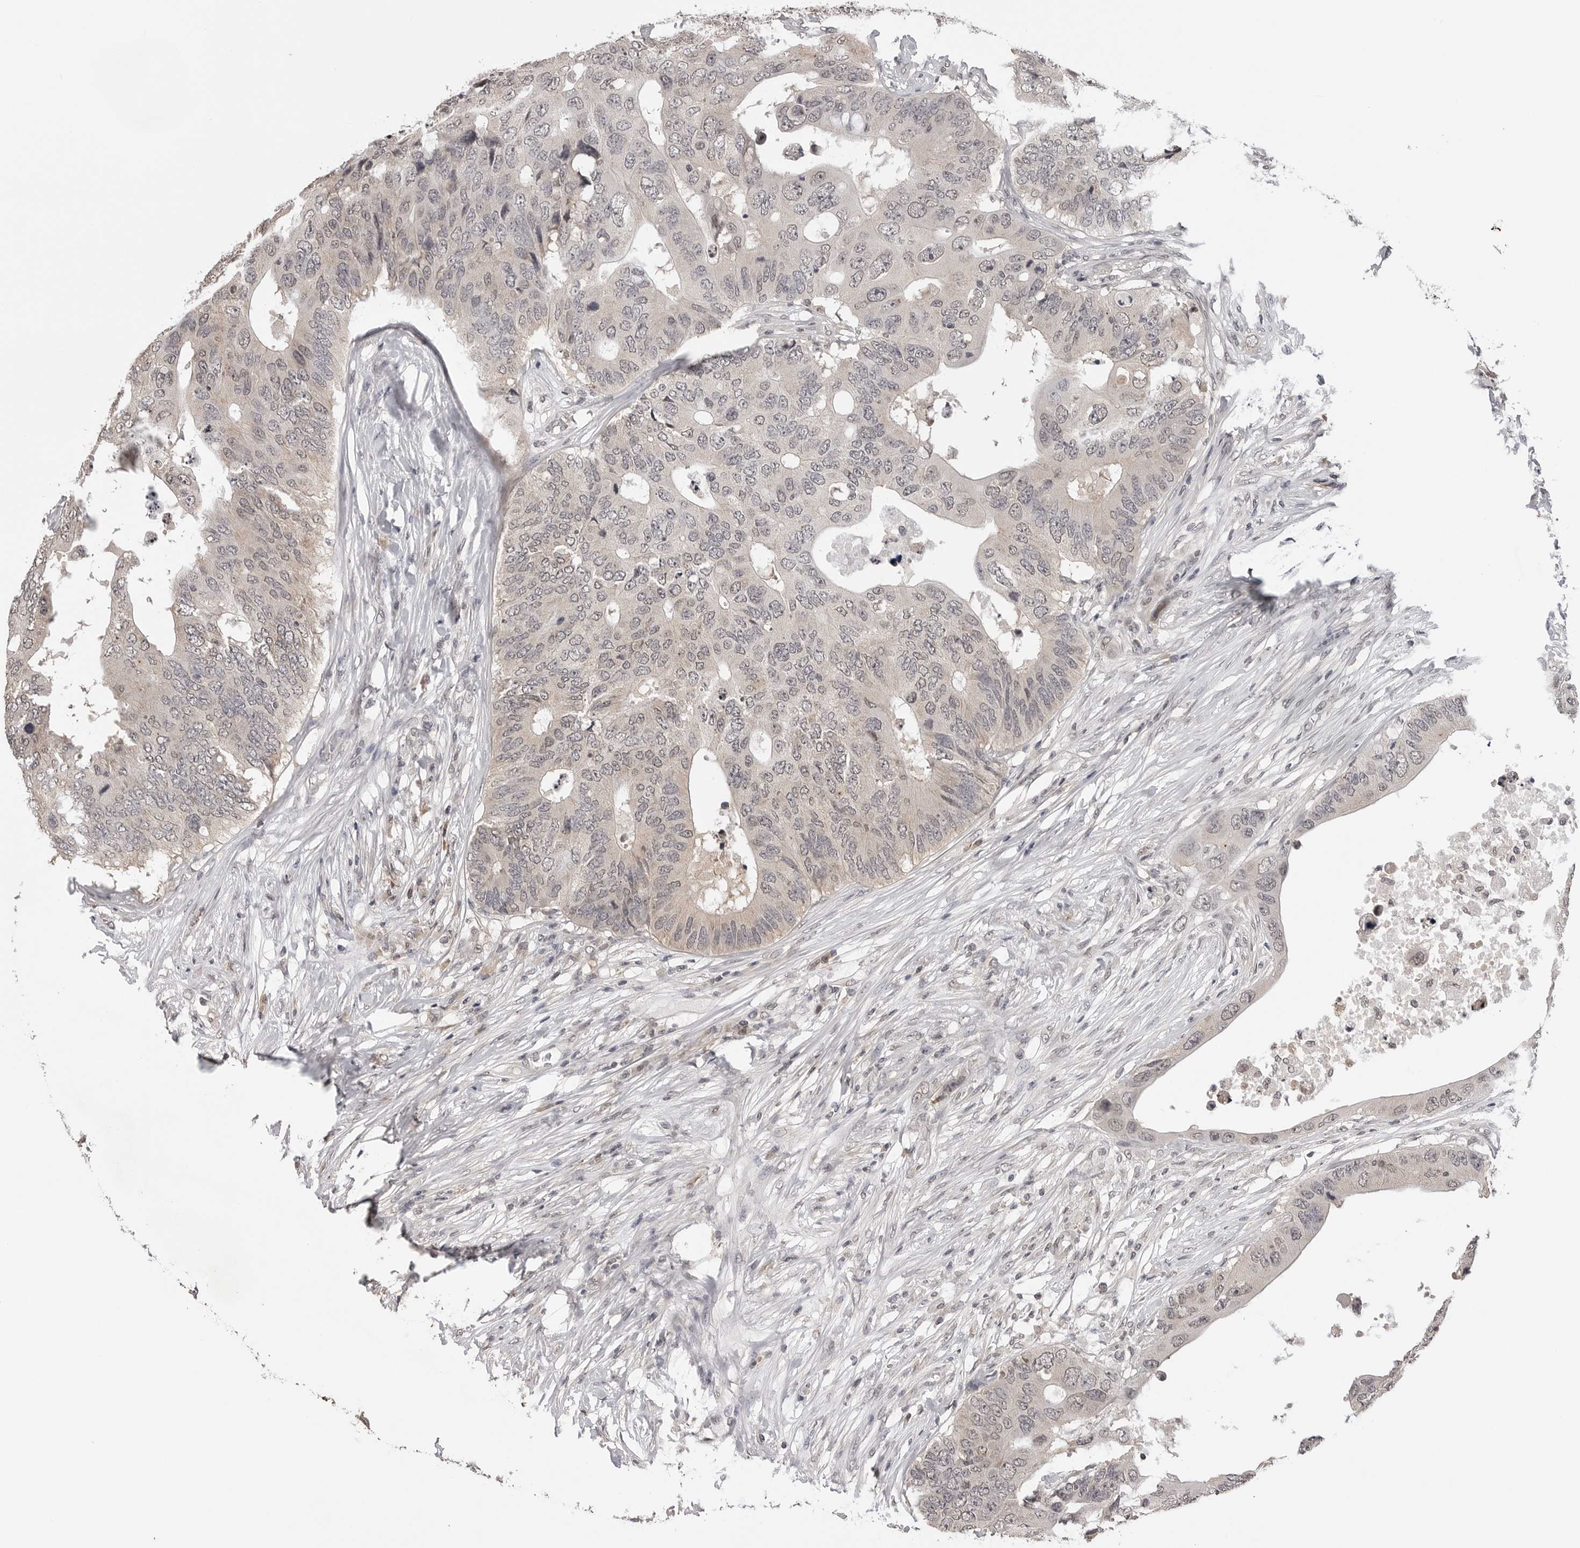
{"staining": {"intensity": "negative", "quantity": "none", "location": "none"}, "tissue": "colorectal cancer", "cell_type": "Tumor cells", "image_type": "cancer", "snomed": [{"axis": "morphology", "description": "Adenocarcinoma, NOS"}, {"axis": "topography", "description": "Colon"}], "caption": "An IHC histopathology image of adenocarcinoma (colorectal) is shown. There is no staining in tumor cells of adenocarcinoma (colorectal).", "gene": "CDK20", "patient": {"sex": "male", "age": 71}}